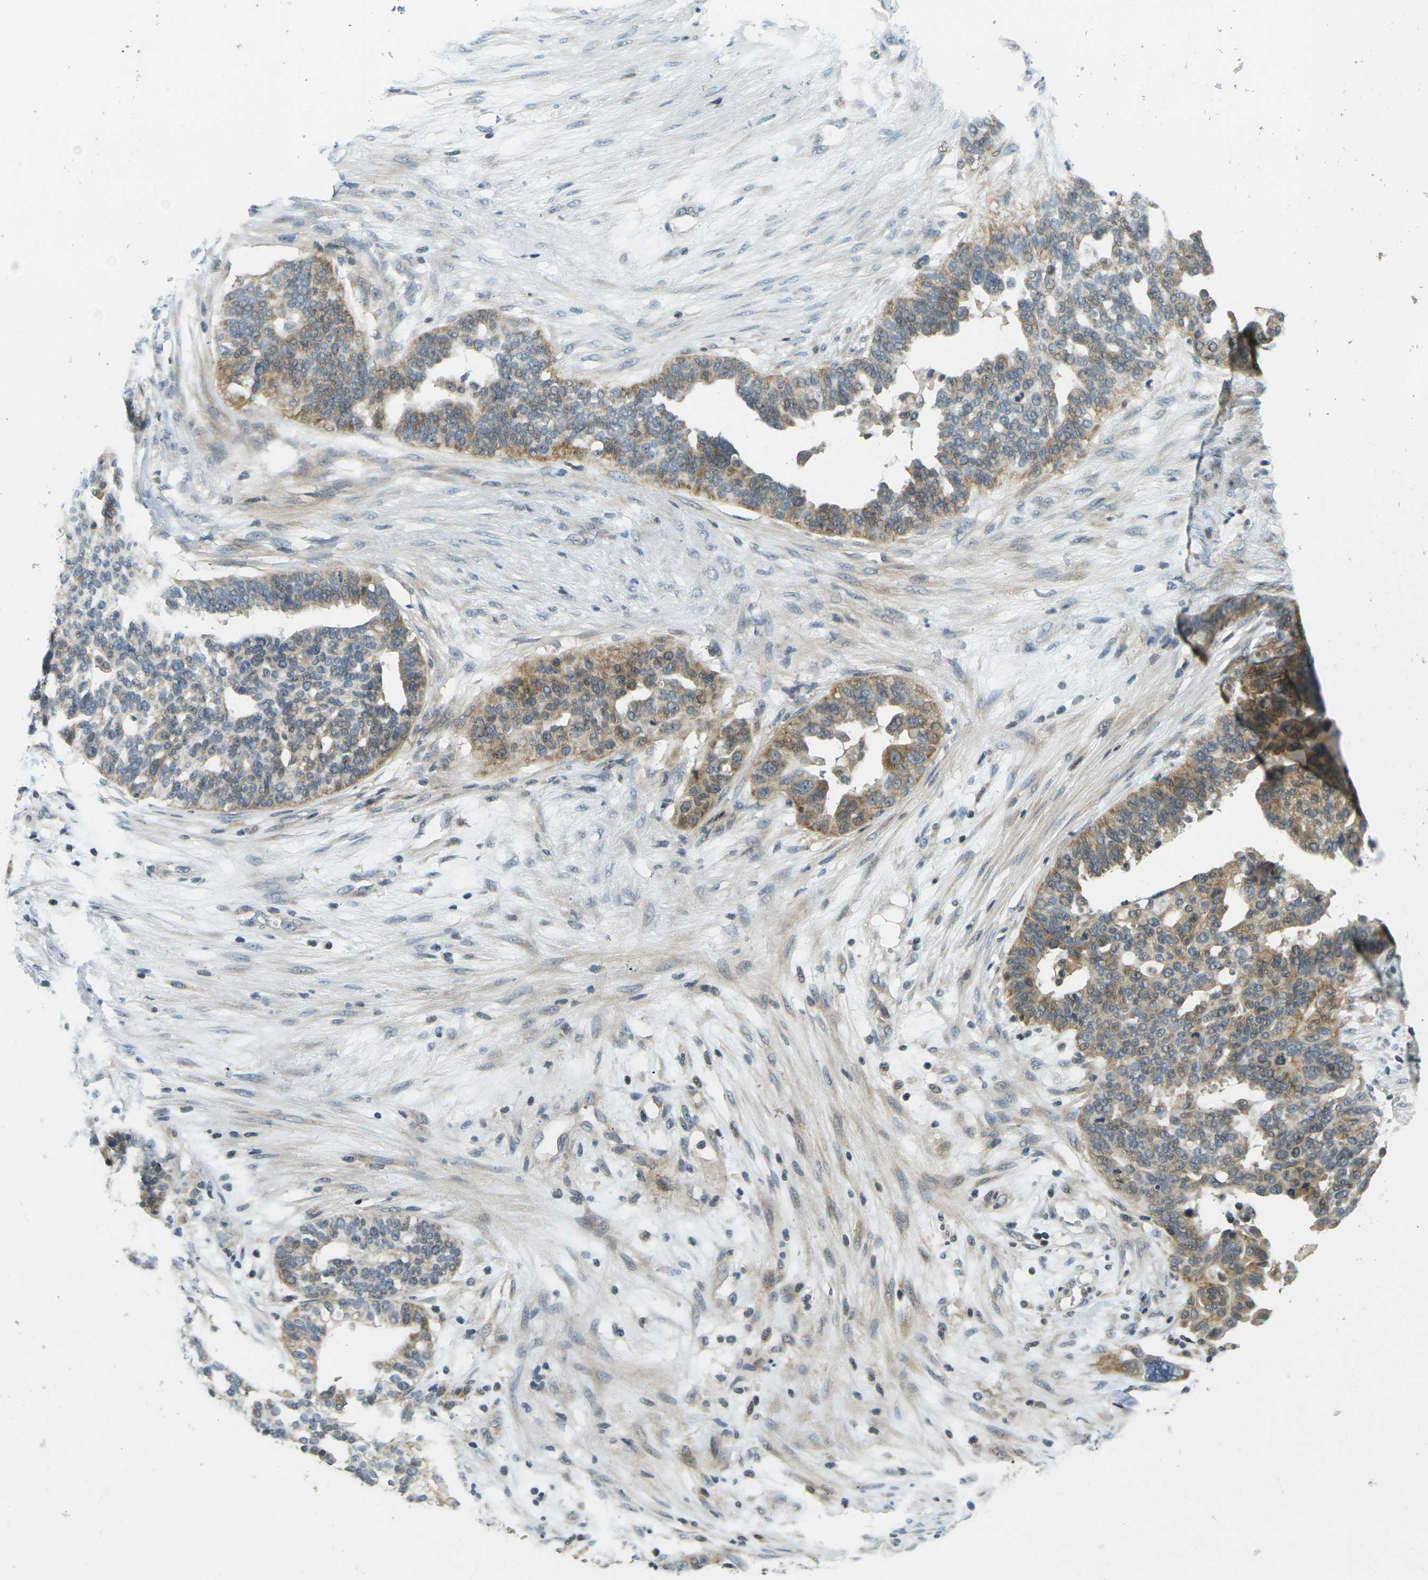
{"staining": {"intensity": "moderate", "quantity": ">75%", "location": "cytoplasmic/membranous"}, "tissue": "ovarian cancer", "cell_type": "Tumor cells", "image_type": "cancer", "snomed": [{"axis": "morphology", "description": "Cystadenocarcinoma, serous, NOS"}, {"axis": "topography", "description": "Ovary"}], "caption": "IHC histopathology image of human ovarian cancer (serous cystadenocarcinoma) stained for a protein (brown), which displays medium levels of moderate cytoplasmic/membranous expression in about >75% of tumor cells.", "gene": "KLHL8", "patient": {"sex": "female", "age": 59}}